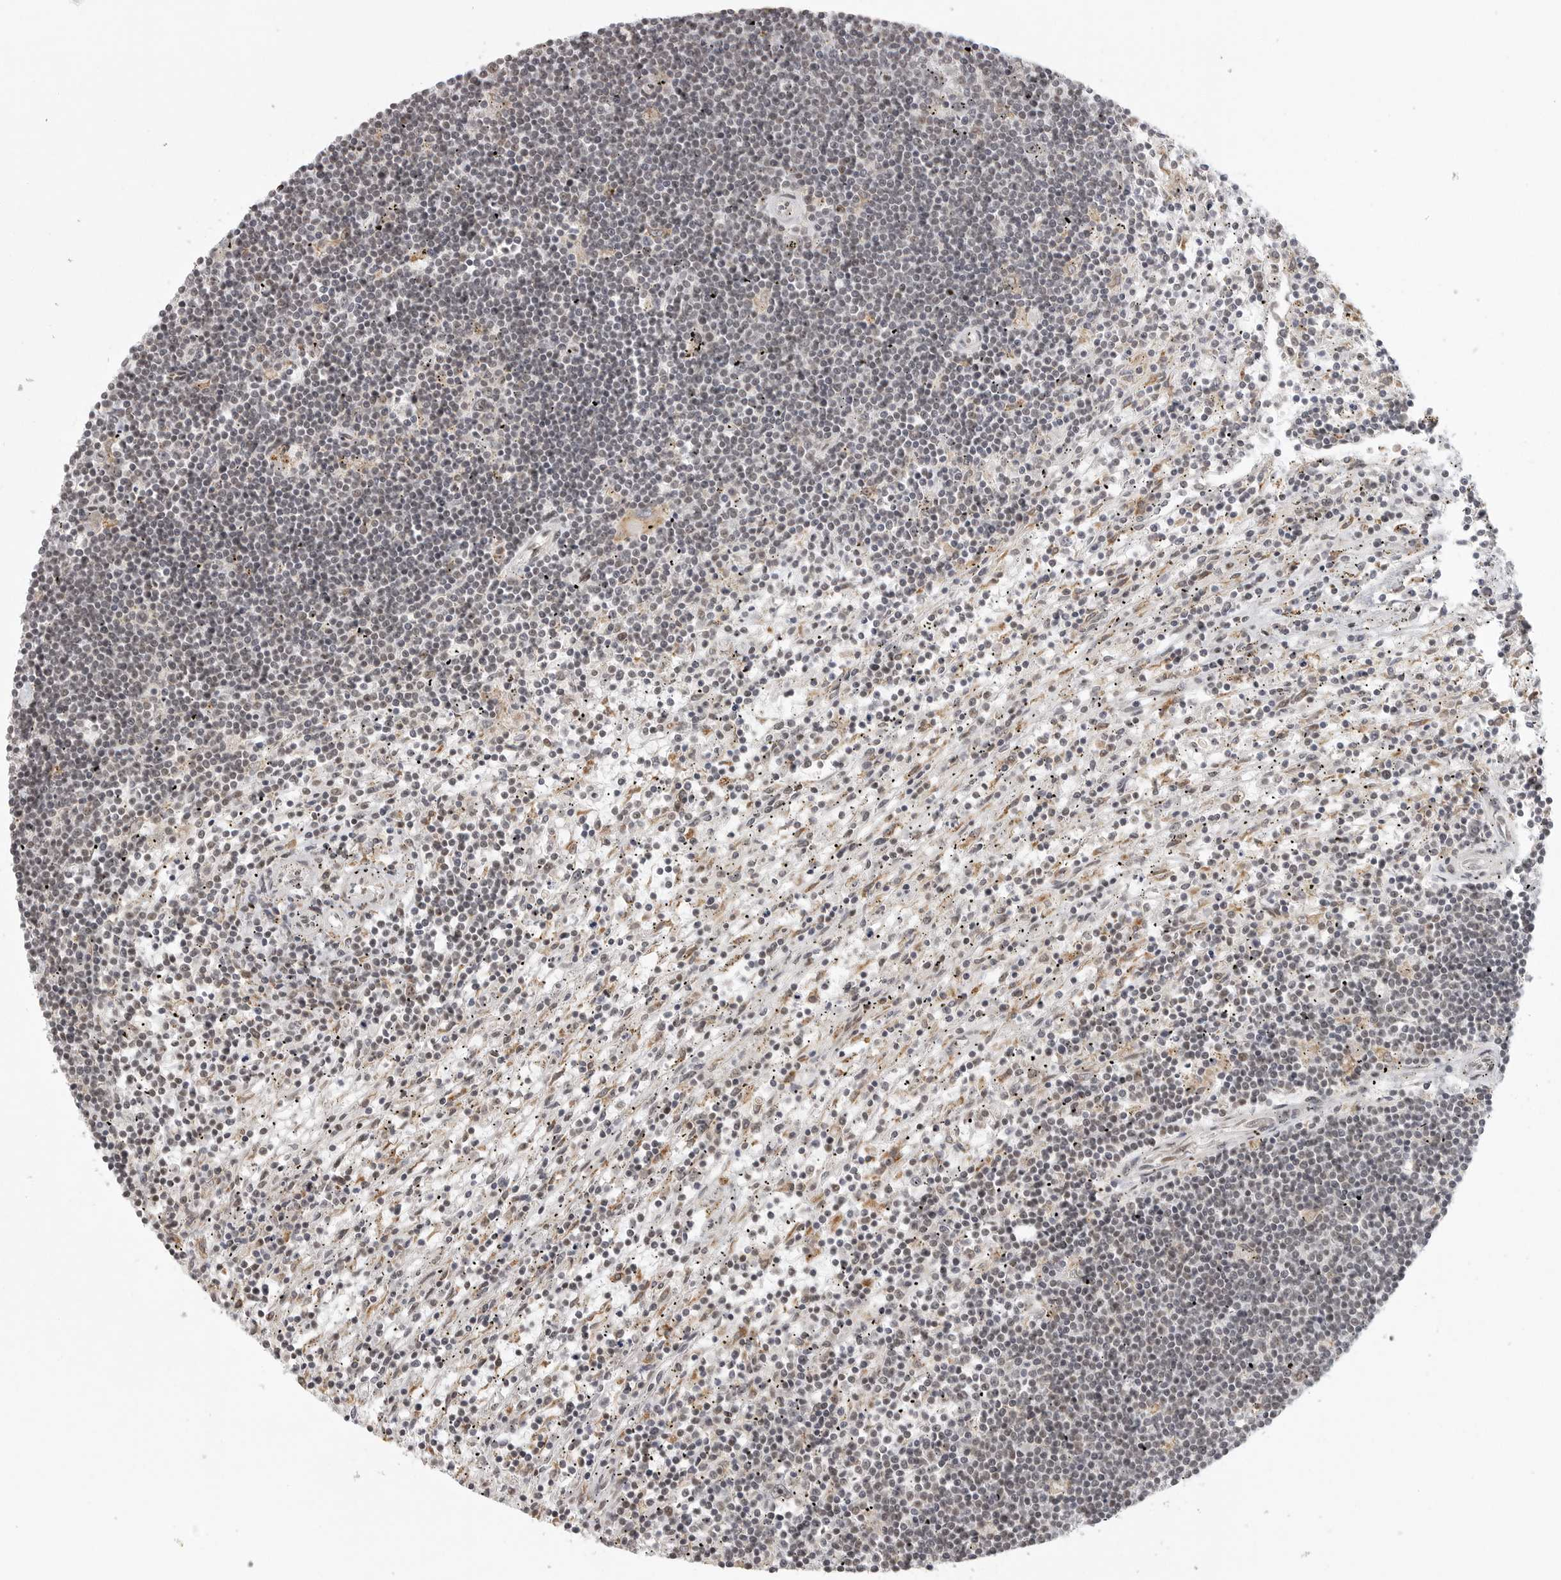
{"staining": {"intensity": "negative", "quantity": "none", "location": "none"}, "tissue": "lymphoma", "cell_type": "Tumor cells", "image_type": "cancer", "snomed": [{"axis": "morphology", "description": "Malignant lymphoma, non-Hodgkin's type, Low grade"}, {"axis": "topography", "description": "Spleen"}], "caption": "Lymphoma stained for a protein using IHC demonstrates no positivity tumor cells.", "gene": "ISG20L2", "patient": {"sex": "male", "age": 76}}